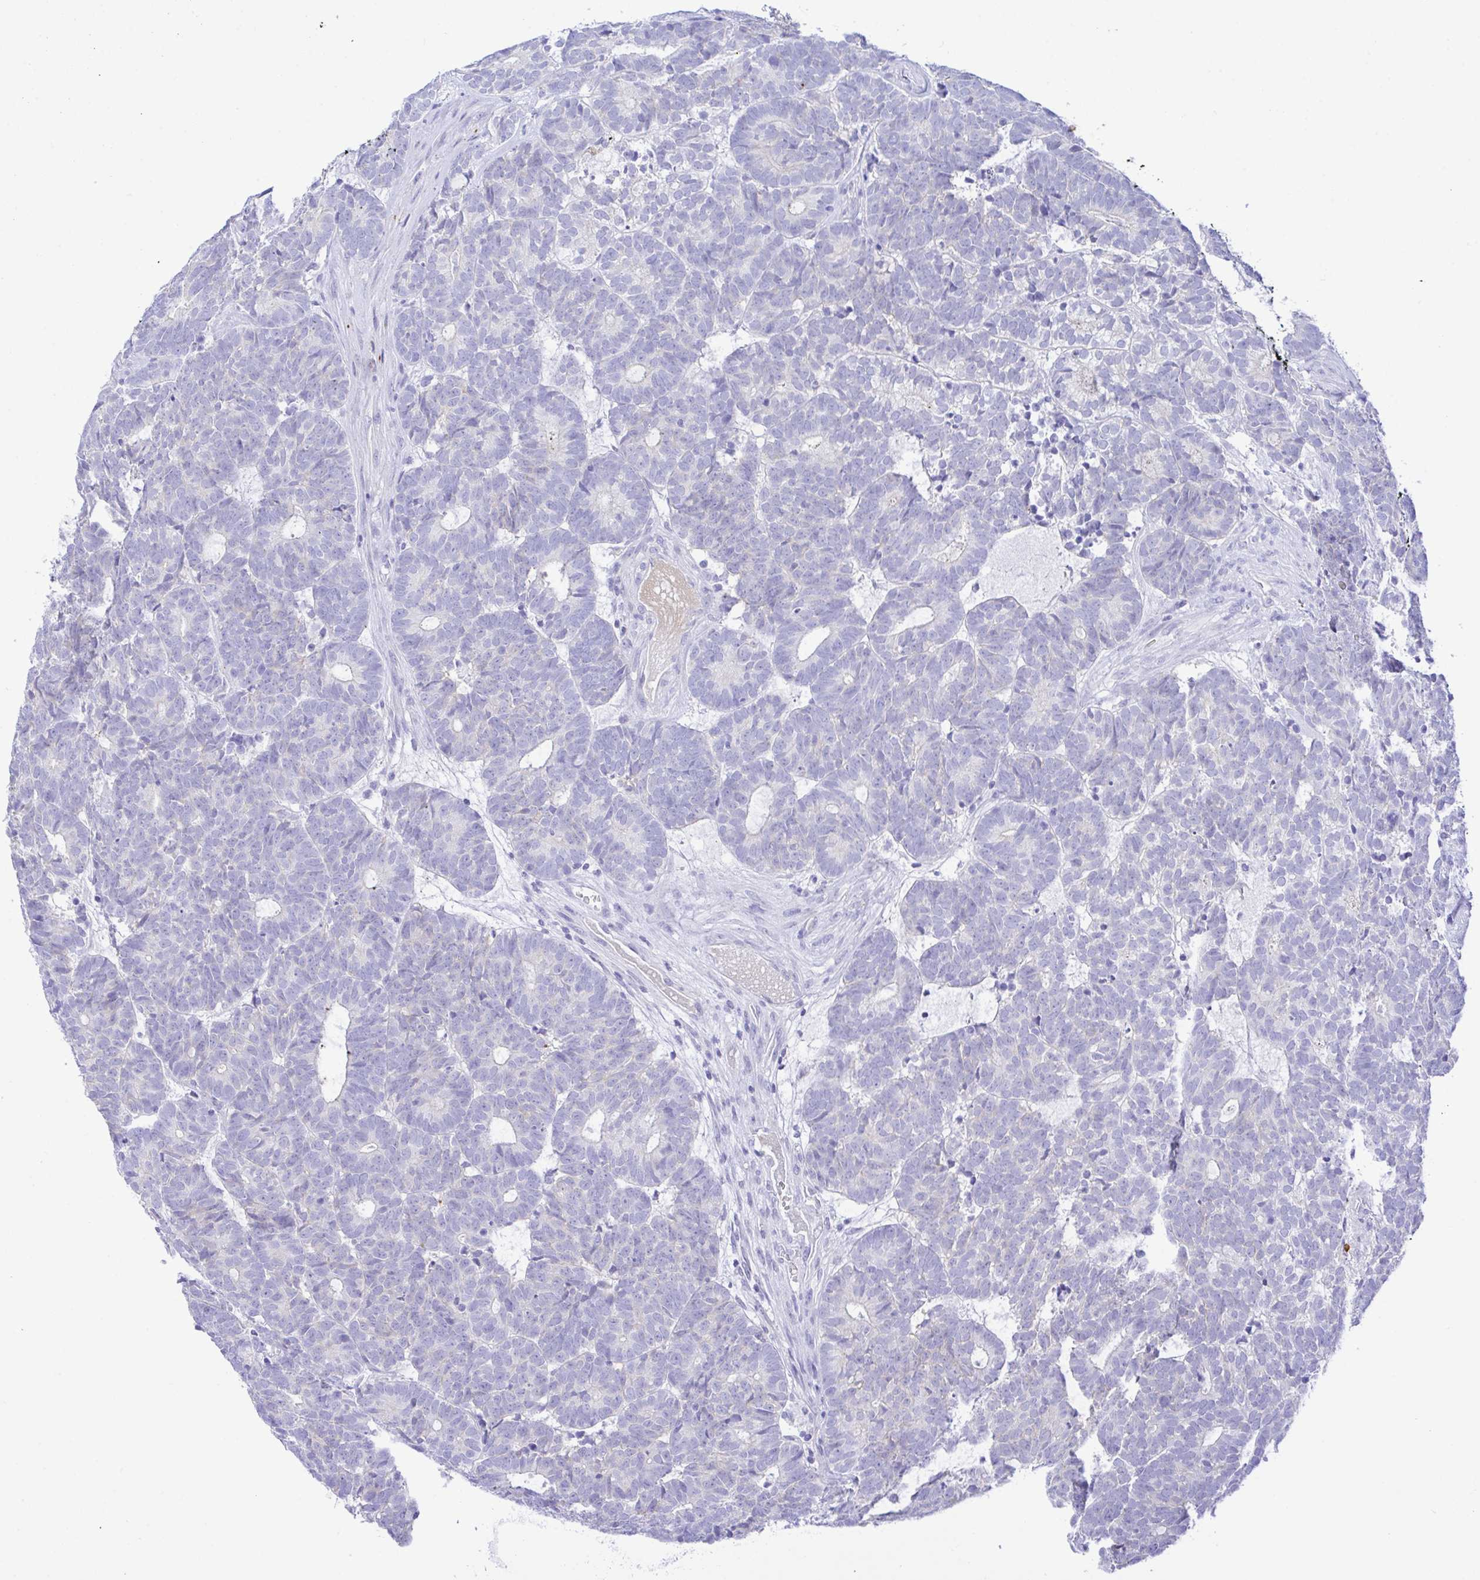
{"staining": {"intensity": "negative", "quantity": "none", "location": "none"}, "tissue": "head and neck cancer", "cell_type": "Tumor cells", "image_type": "cancer", "snomed": [{"axis": "morphology", "description": "Adenocarcinoma, NOS"}, {"axis": "topography", "description": "Head-Neck"}], "caption": "Tumor cells are negative for brown protein staining in head and neck cancer (adenocarcinoma).", "gene": "ZNF221", "patient": {"sex": "female", "age": 81}}